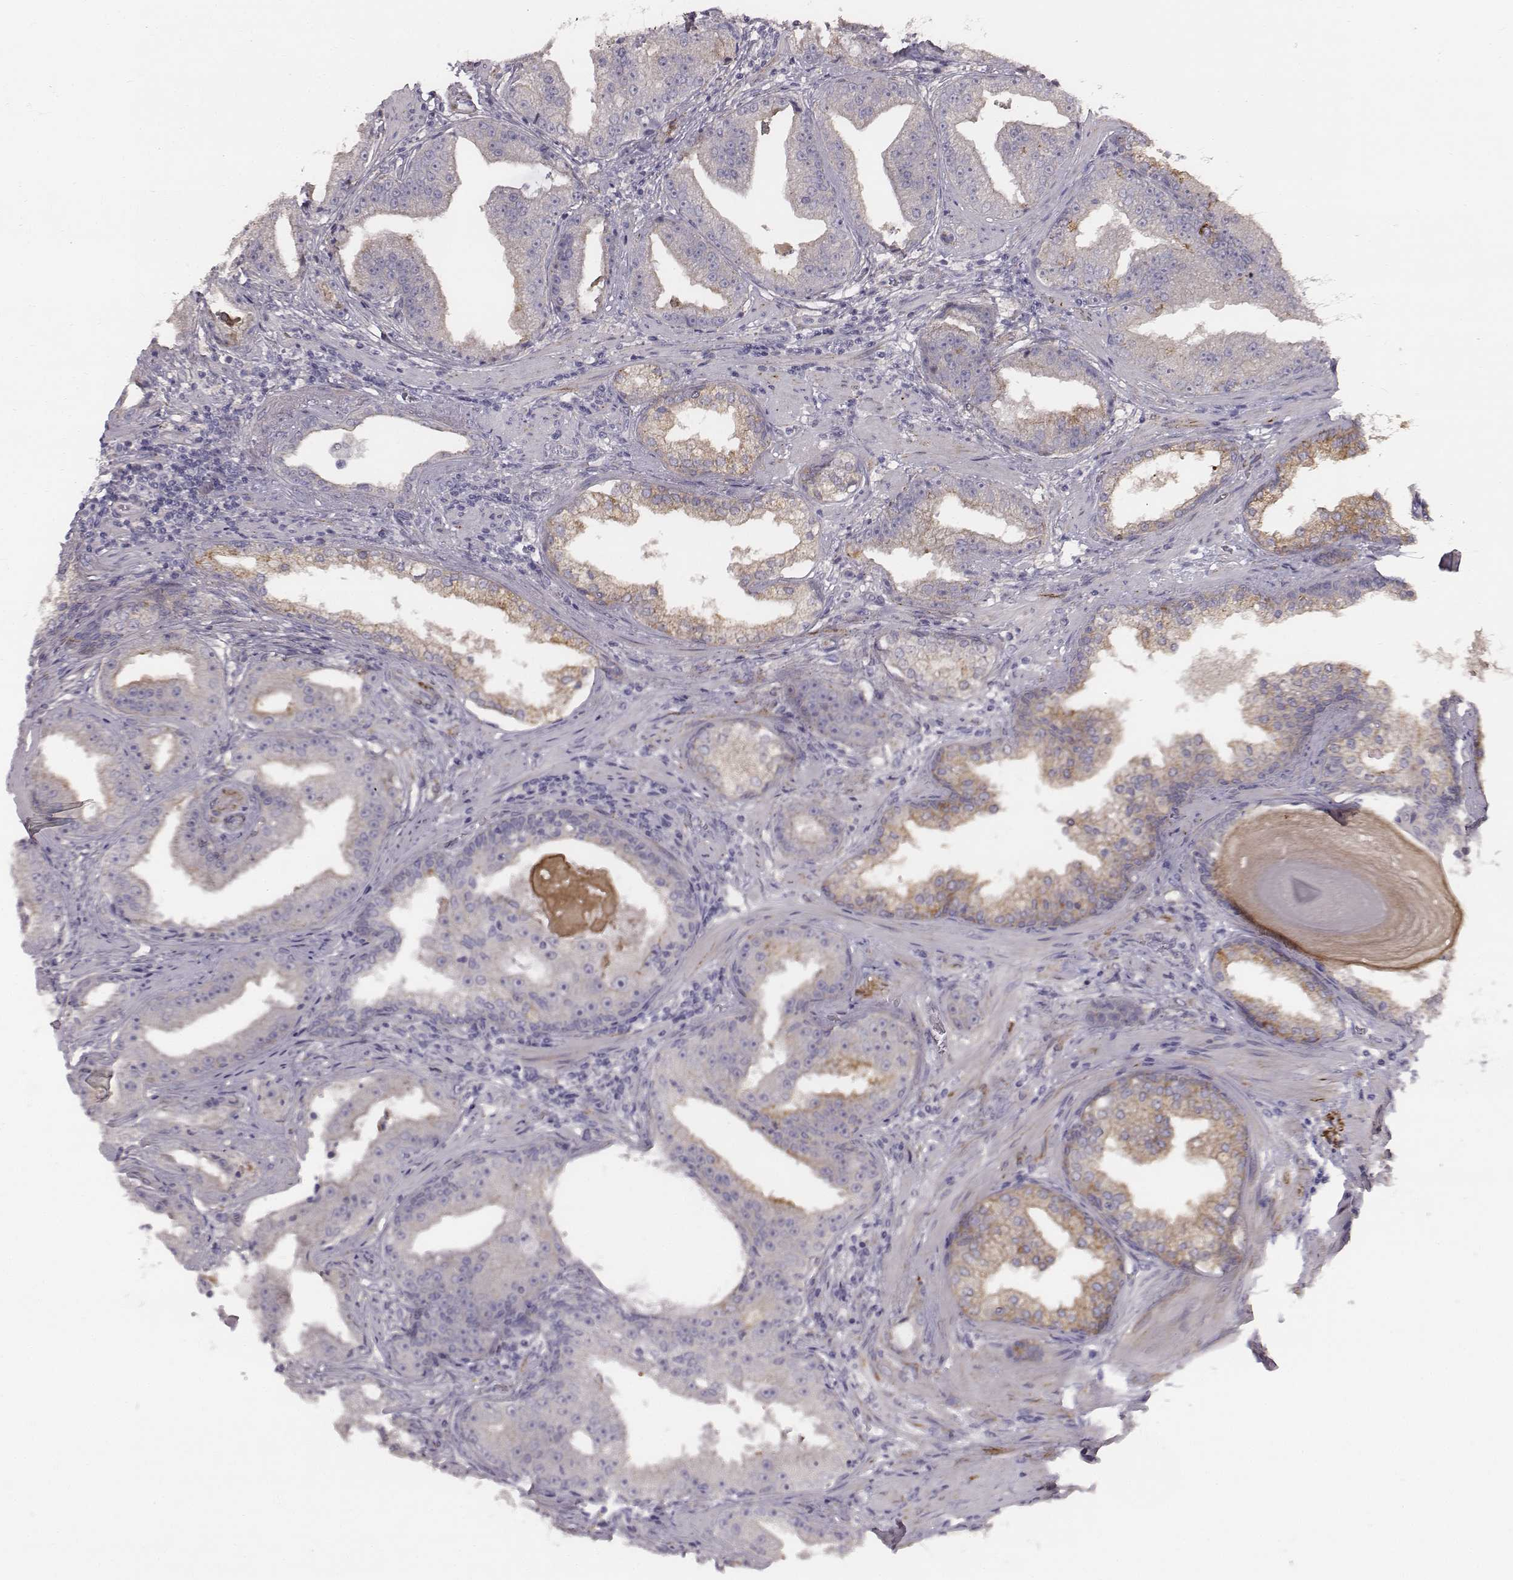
{"staining": {"intensity": "moderate", "quantity": "<25%", "location": "cytoplasmic/membranous"}, "tissue": "prostate cancer", "cell_type": "Tumor cells", "image_type": "cancer", "snomed": [{"axis": "morphology", "description": "Adenocarcinoma, Low grade"}, {"axis": "topography", "description": "Prostate"}], "caption": "Tumor cells display low levels of moderate cytoplasmic/membranous expression in about <25% of cells in prostate cancer (adenocarcinoma (low-grade)). (IHC, brightfield microscopy, high magnification).", "gene": "PRKCZ", "patient": {"sex": "male", "age": 62}}